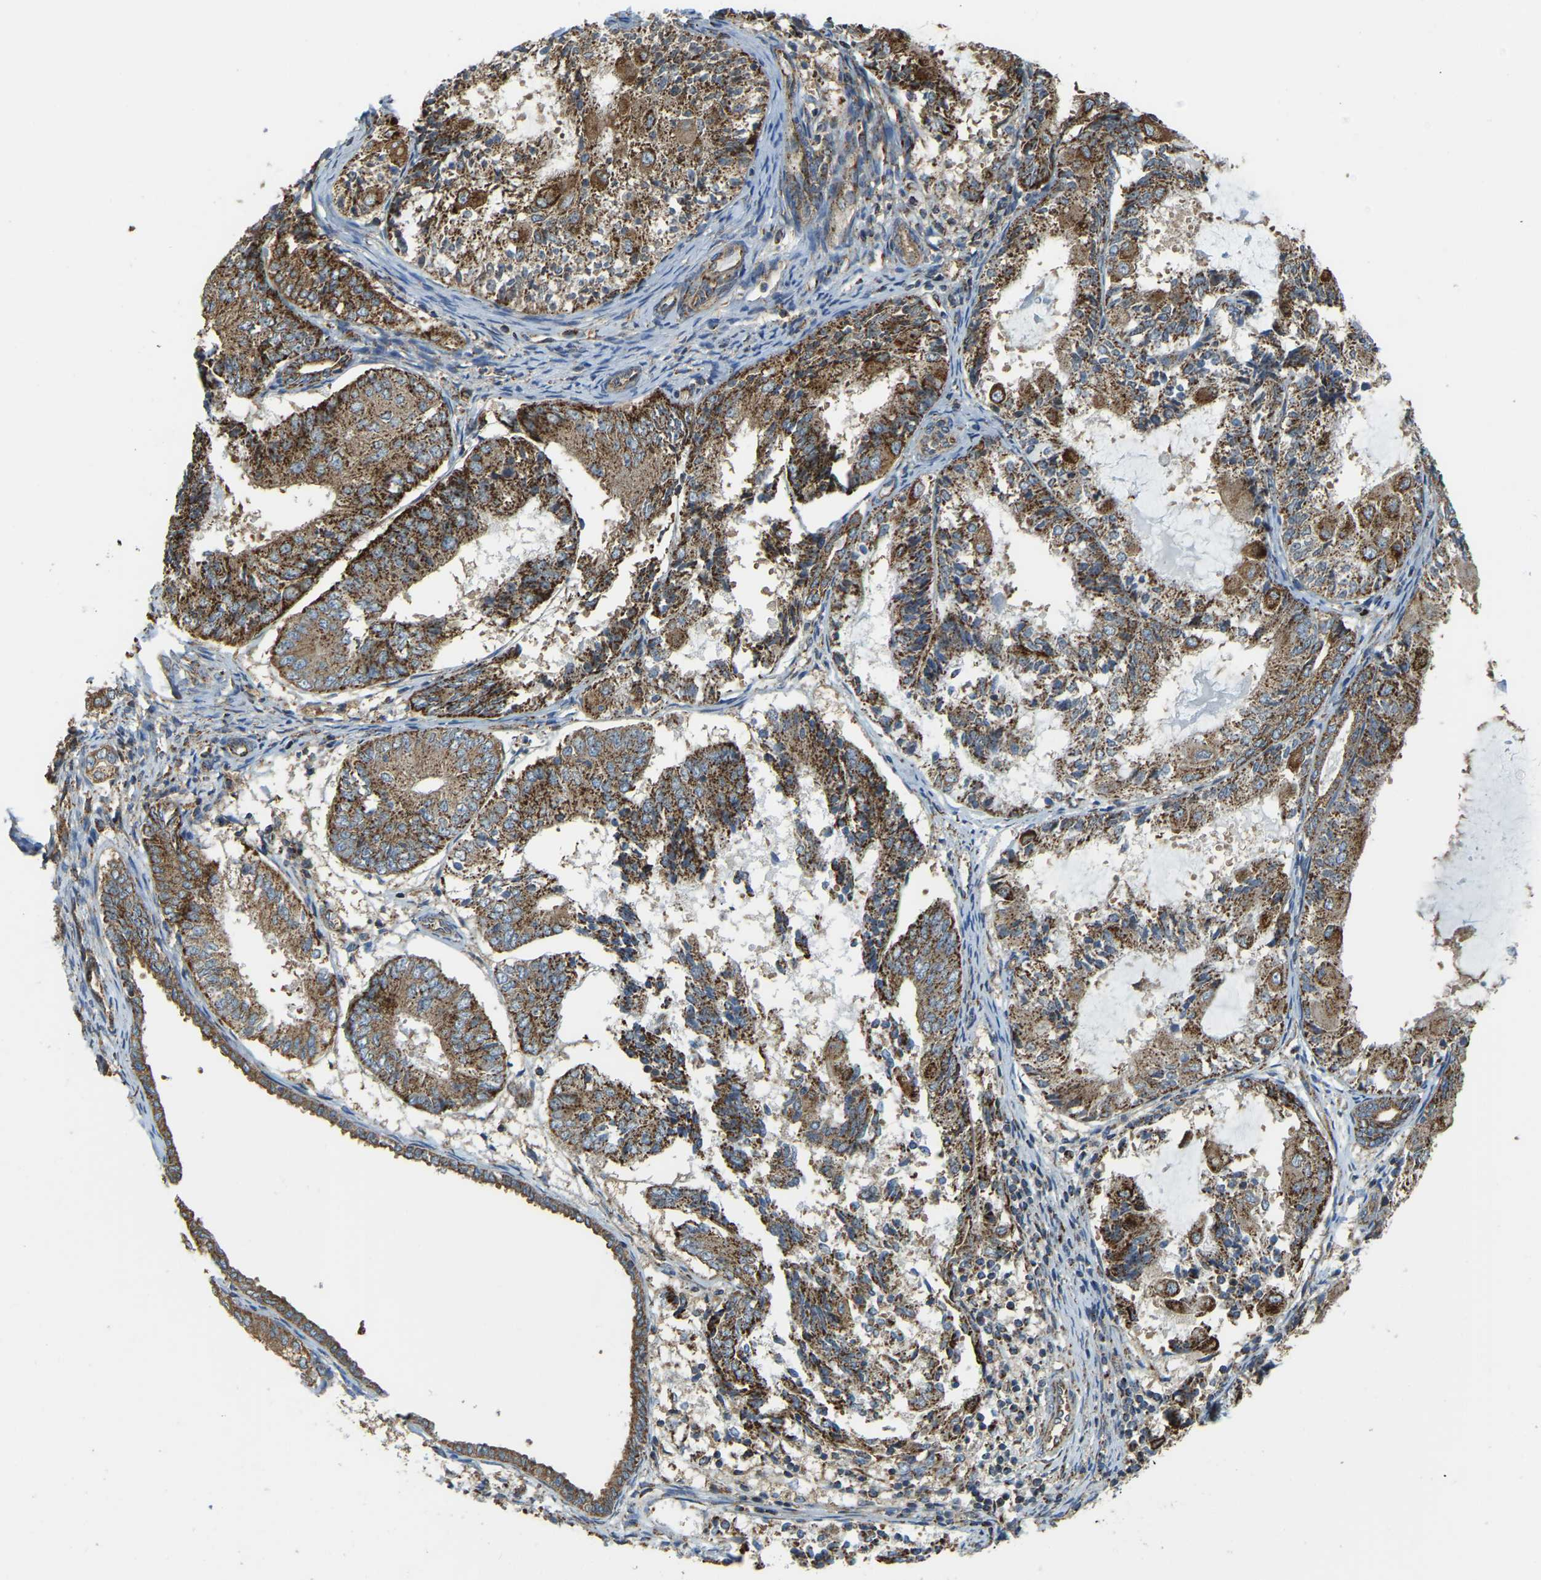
{"staining": {"intensity": "strong", "quantity": ">75%", "location": "cytoplasmic/membranous"}, "tissue": "endometrial cancer", "cell_type": "Tumor cells", "image_type": "cancer", "snomed": [{"axis": "morphology", "description": "Adenocarcinoma, NOS"}, {"axis": "topography", "description": "Endometrium"}], "caption": "Strong cytoplasmic/membranous expression for a protein is seen in approximately >75% of tumor cells of endometrial adenocarcinoma using immunohistochemistry (IHC).", "gene": "PSMD7", "patient": {"sex": "female", "age": 81}}